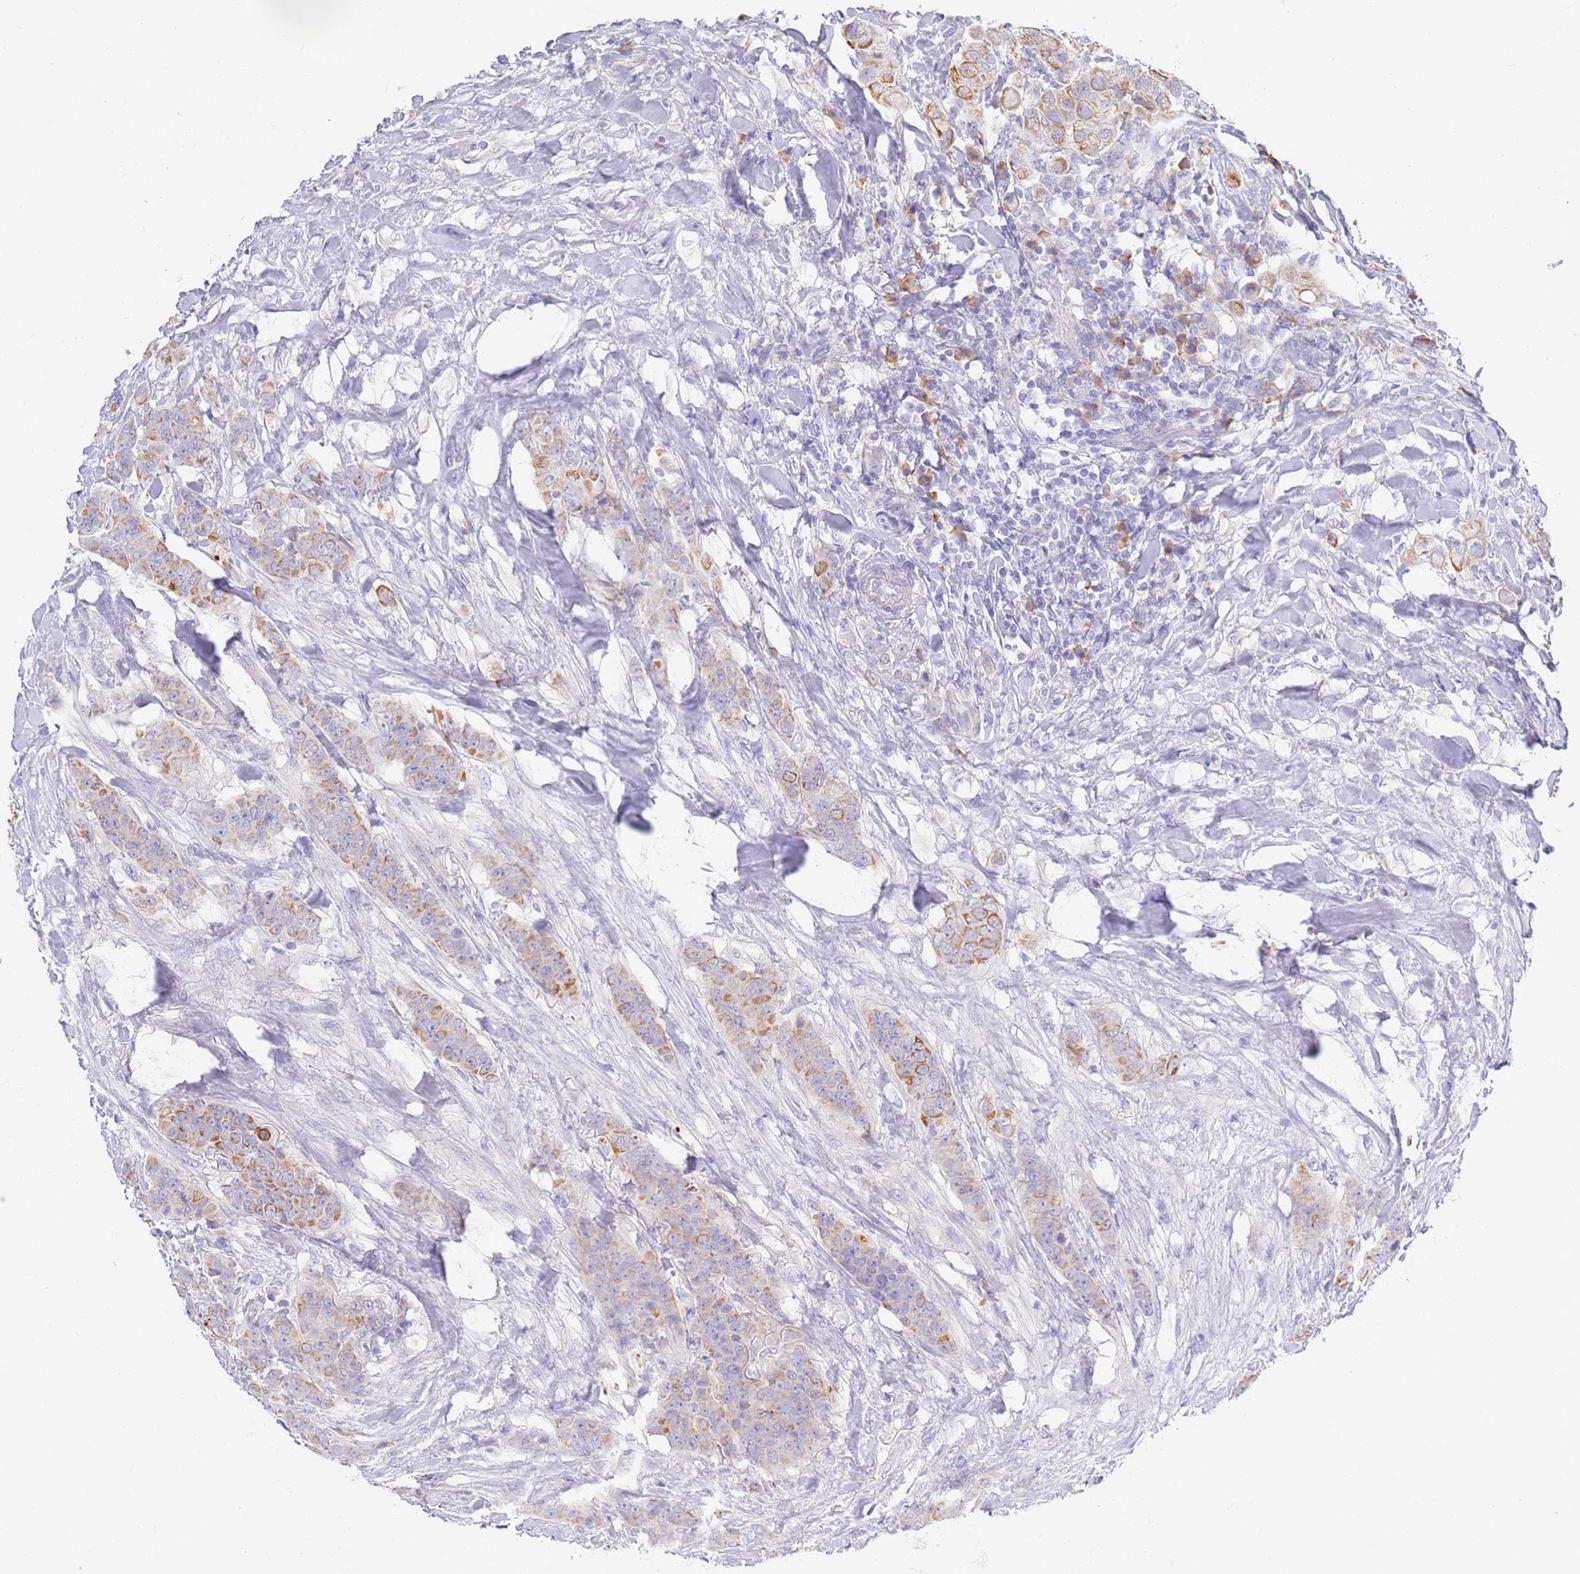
{"staining": {"intensity": "moderate", "quantity": "<25%", "location": "cytoplasmic/membranous"}, "tissue": "breast cancer", "cell_type": "Tumor cells", "image_type": "cancer", "snomed": [{"axis": "morphology", "description": "Duct carcinoma"}, {"axis": "topography", "description": "Breast"}], "caption": "DAB immunohistochemical staining of breast intraductal carcinoma shows moderate cytoplasmic/membranous protein staining in approximately <25% of tumor cells. (Stains: DAB (3,3'-diaminobenzidine) in brown, nuclei in blue, Microscopy: brightfield microscopy at high magnification).", "gene": "CCDC149", "patient": {"sex": "female", "age": 40}}